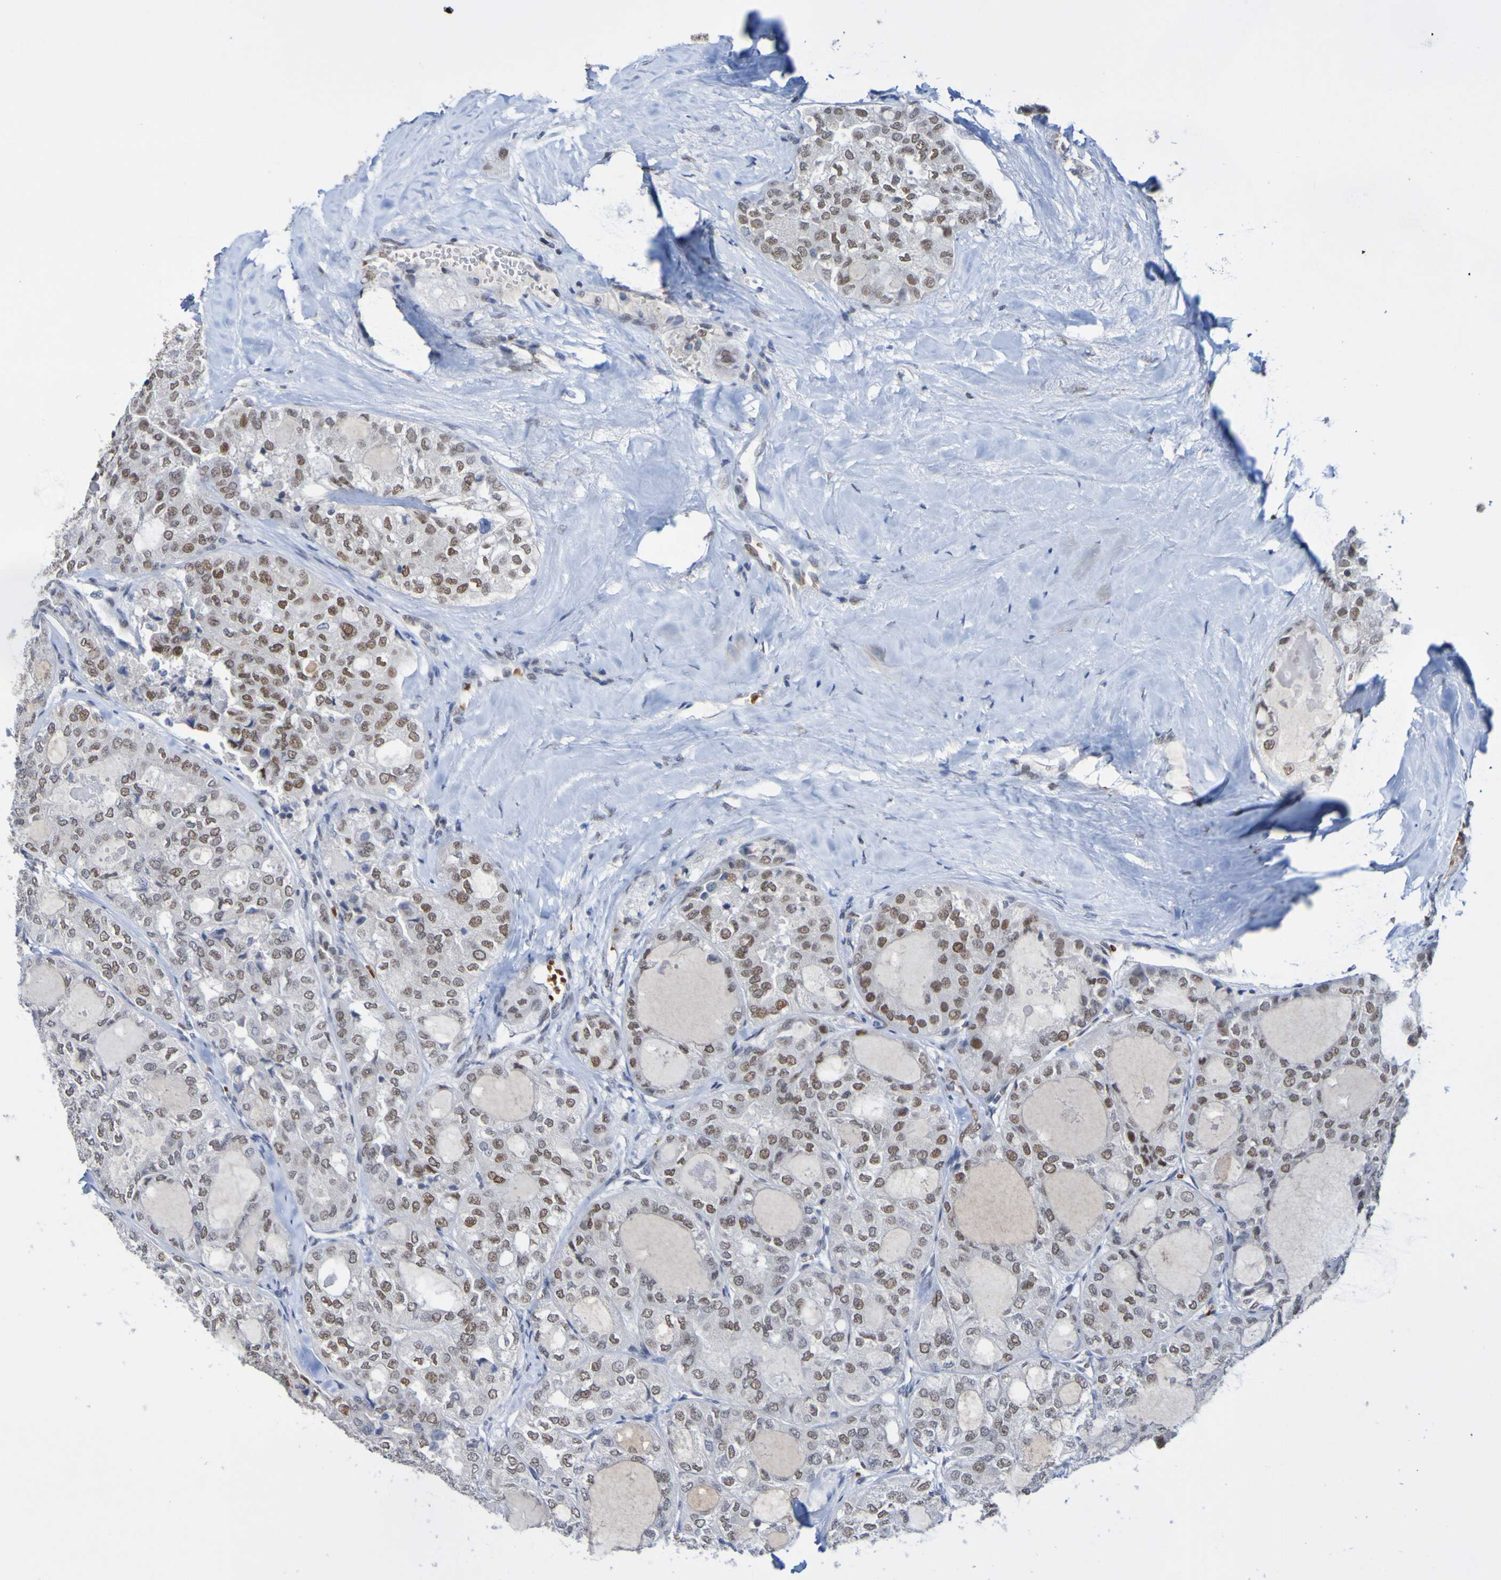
{"staining": {"intensity": "moderate", "quantity": ">75%", "location": "nuclear"}, "tissue": "thyroid cancer", "cell_type": "Tumor cells", "image_type": "cancer", "snomed": [{"axis": "morphology", "description": "Follicular adenoma carcinoma, NOS"}, {"axis": "topography", "description": "Thyroid gland"}], "caption": "About >75% of tumor cells in human thyroid cancer display moderate nuclear protein staining as visualized by brown immunohistochemical staining.", "gene": "PCGF1", "patient": {"sex": "male", "age": 75}}